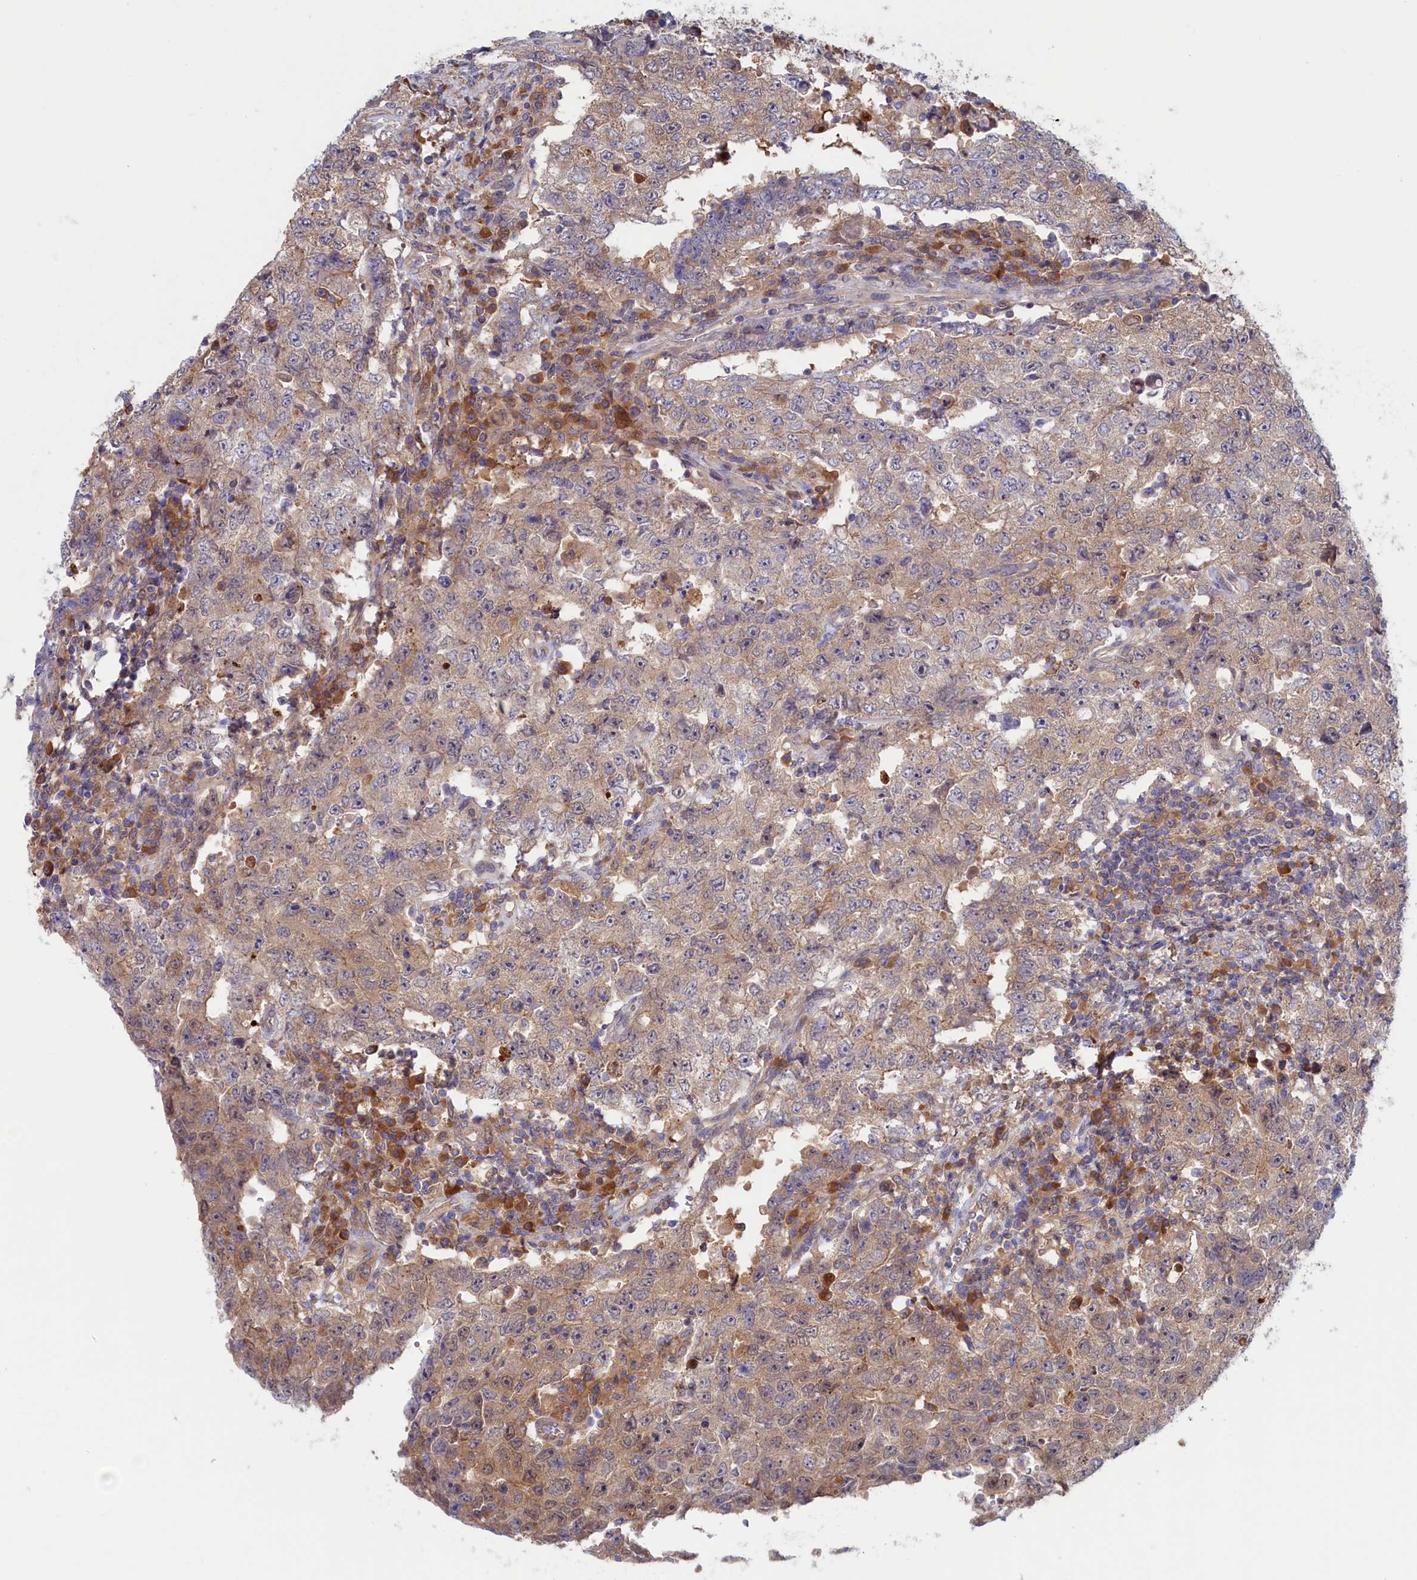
{"staining": {"intensity": "weak", "quantity": "25%-75%", "location": "cytoplasmic/membranous"}, "tissue": "testis cancer", "cell_type": "Tumor cells", "image_type": "cancer", "snomed": [{"axis": "morphology", "description": "Carcinoma, Embryonal, NOS"}, {"axis": "topography", "description": "Testis"}], "caption": "Protein positivity by IHC exhibits weak cytoplasmic/membranous expression in about 25%-75% of tumor cells in testis cancer (embryonal carcinoma).", "gene": "SYNDIG1L", "patient": {"sex": "male", "age": 26}}